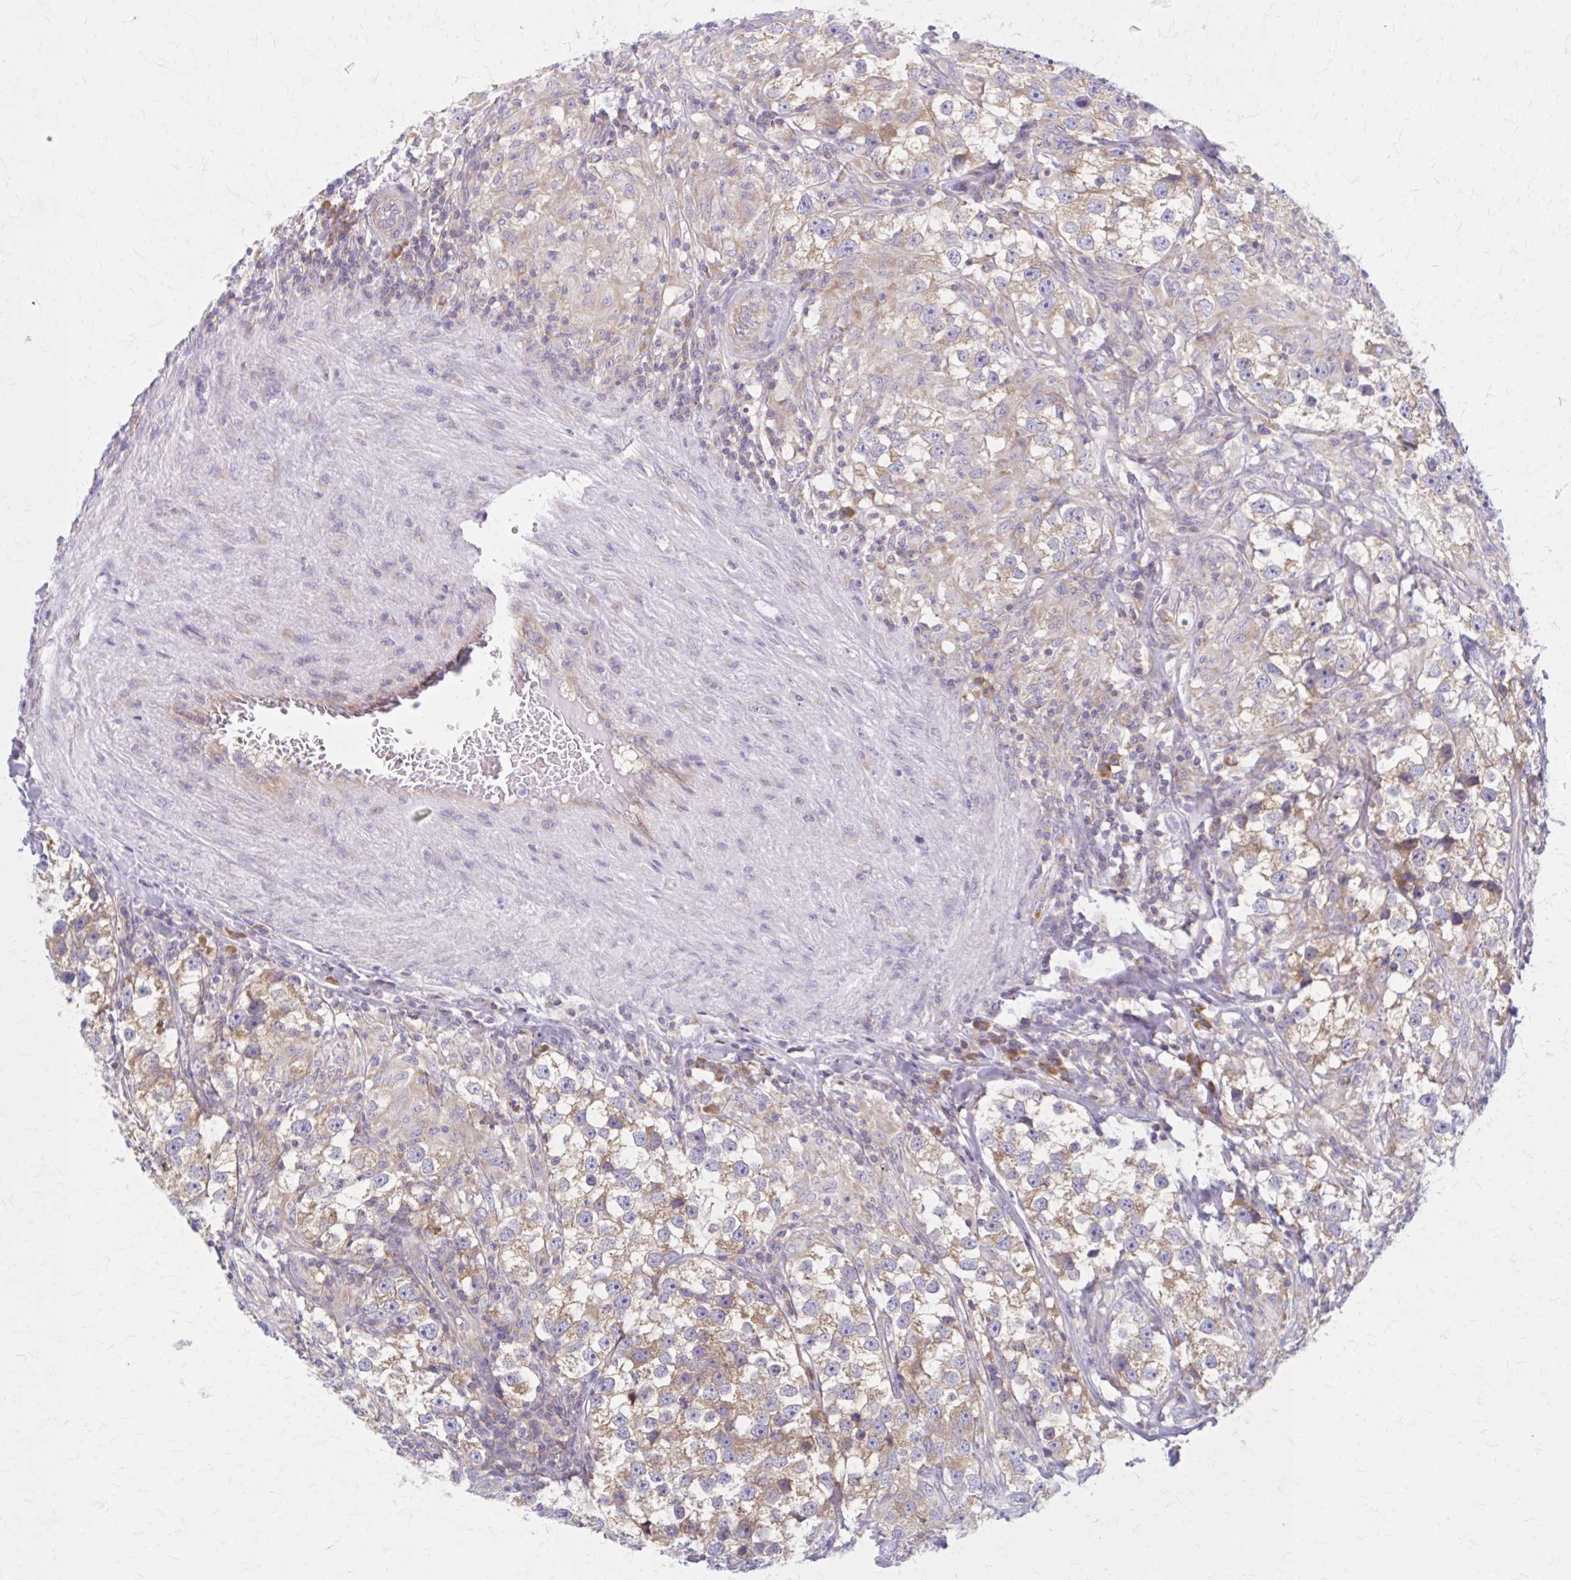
{"staining": {"intensity": "weak", "quantity": "25%-75%", "location": "cytoplasmic/membranous"}, "tissue": "testis cancer", "cell_type": "Tumor cells", "image_type": "cancer", "snomed": [{"axis": "morphology", "description": "Seminoma, NOS"}, {"axis": "topography", "description": "Testis"}], "caption": "This micrograph reveals IHC staining of testis seminoma, with low weak cytoplasmic/membranous positivity in approximately 25%-75% of tumor cells.", "gene": "RPL27A", "patient": {"sex": "male", "age": 46}}